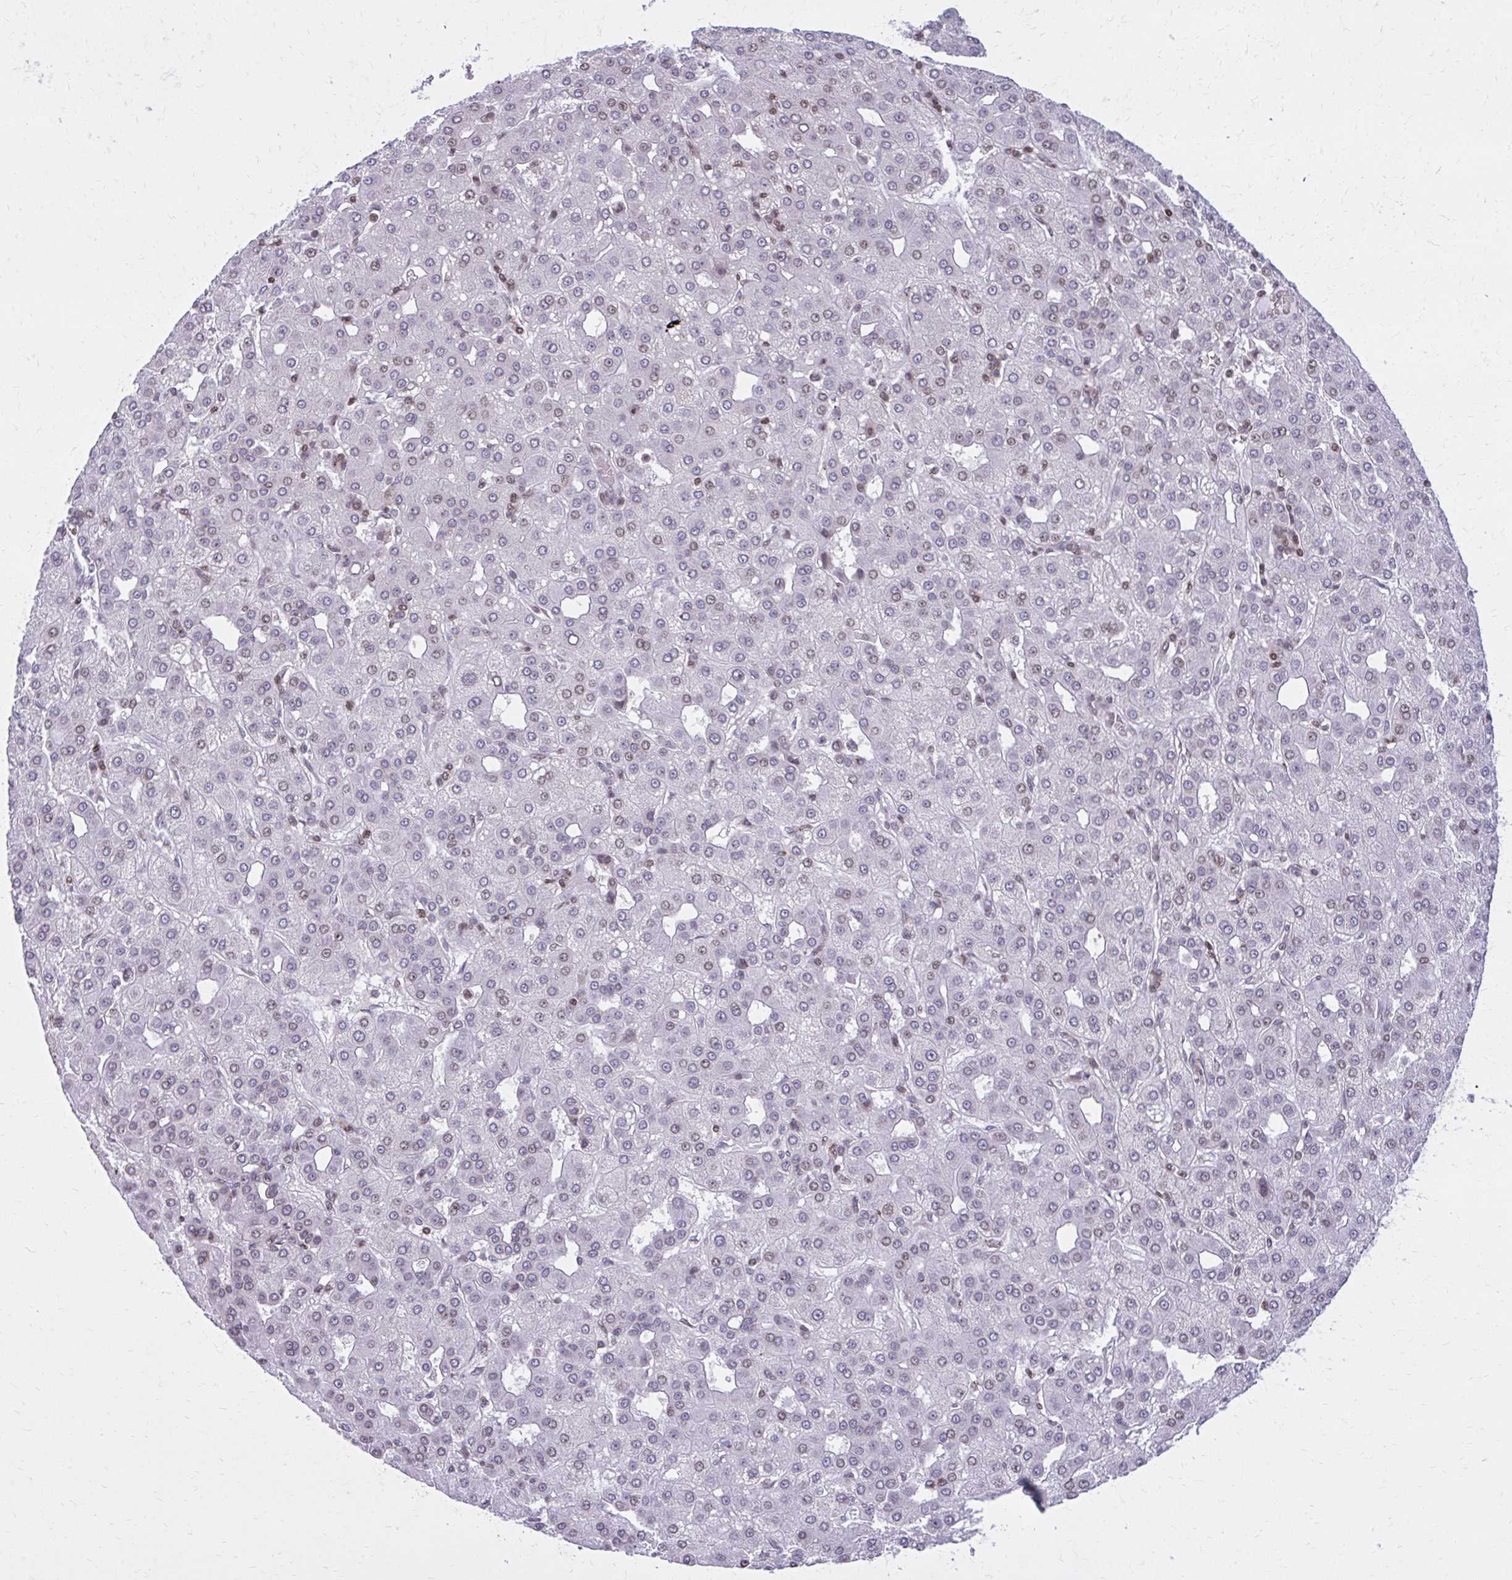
{"staining": {"intensity": "weak", "quantity": "25%-75%", "location": "nuclear"}, "tissue": "liver cancer", "cell_type": "Tumor cells", "image_type": "cancer", "snomed": [{"axis": "morphology", "description": "Carcinoma, Hepatocellular, NOS"}, {"axis": "topography", "description": "Liver"}], "caption": "Protein staining reveals weak nuclear positivity in about 25%-75% of tumor cells in liver cancer (hepatocellular carcinoma). The staining is performed using DAB (3,3'-diaminobenzidine) brown chromogen to label protein expression. The nuclei are counter-stained blue using hematoxylin.", "gene": "AP5M1", "patient": {"sex": "male", "age": 65}}